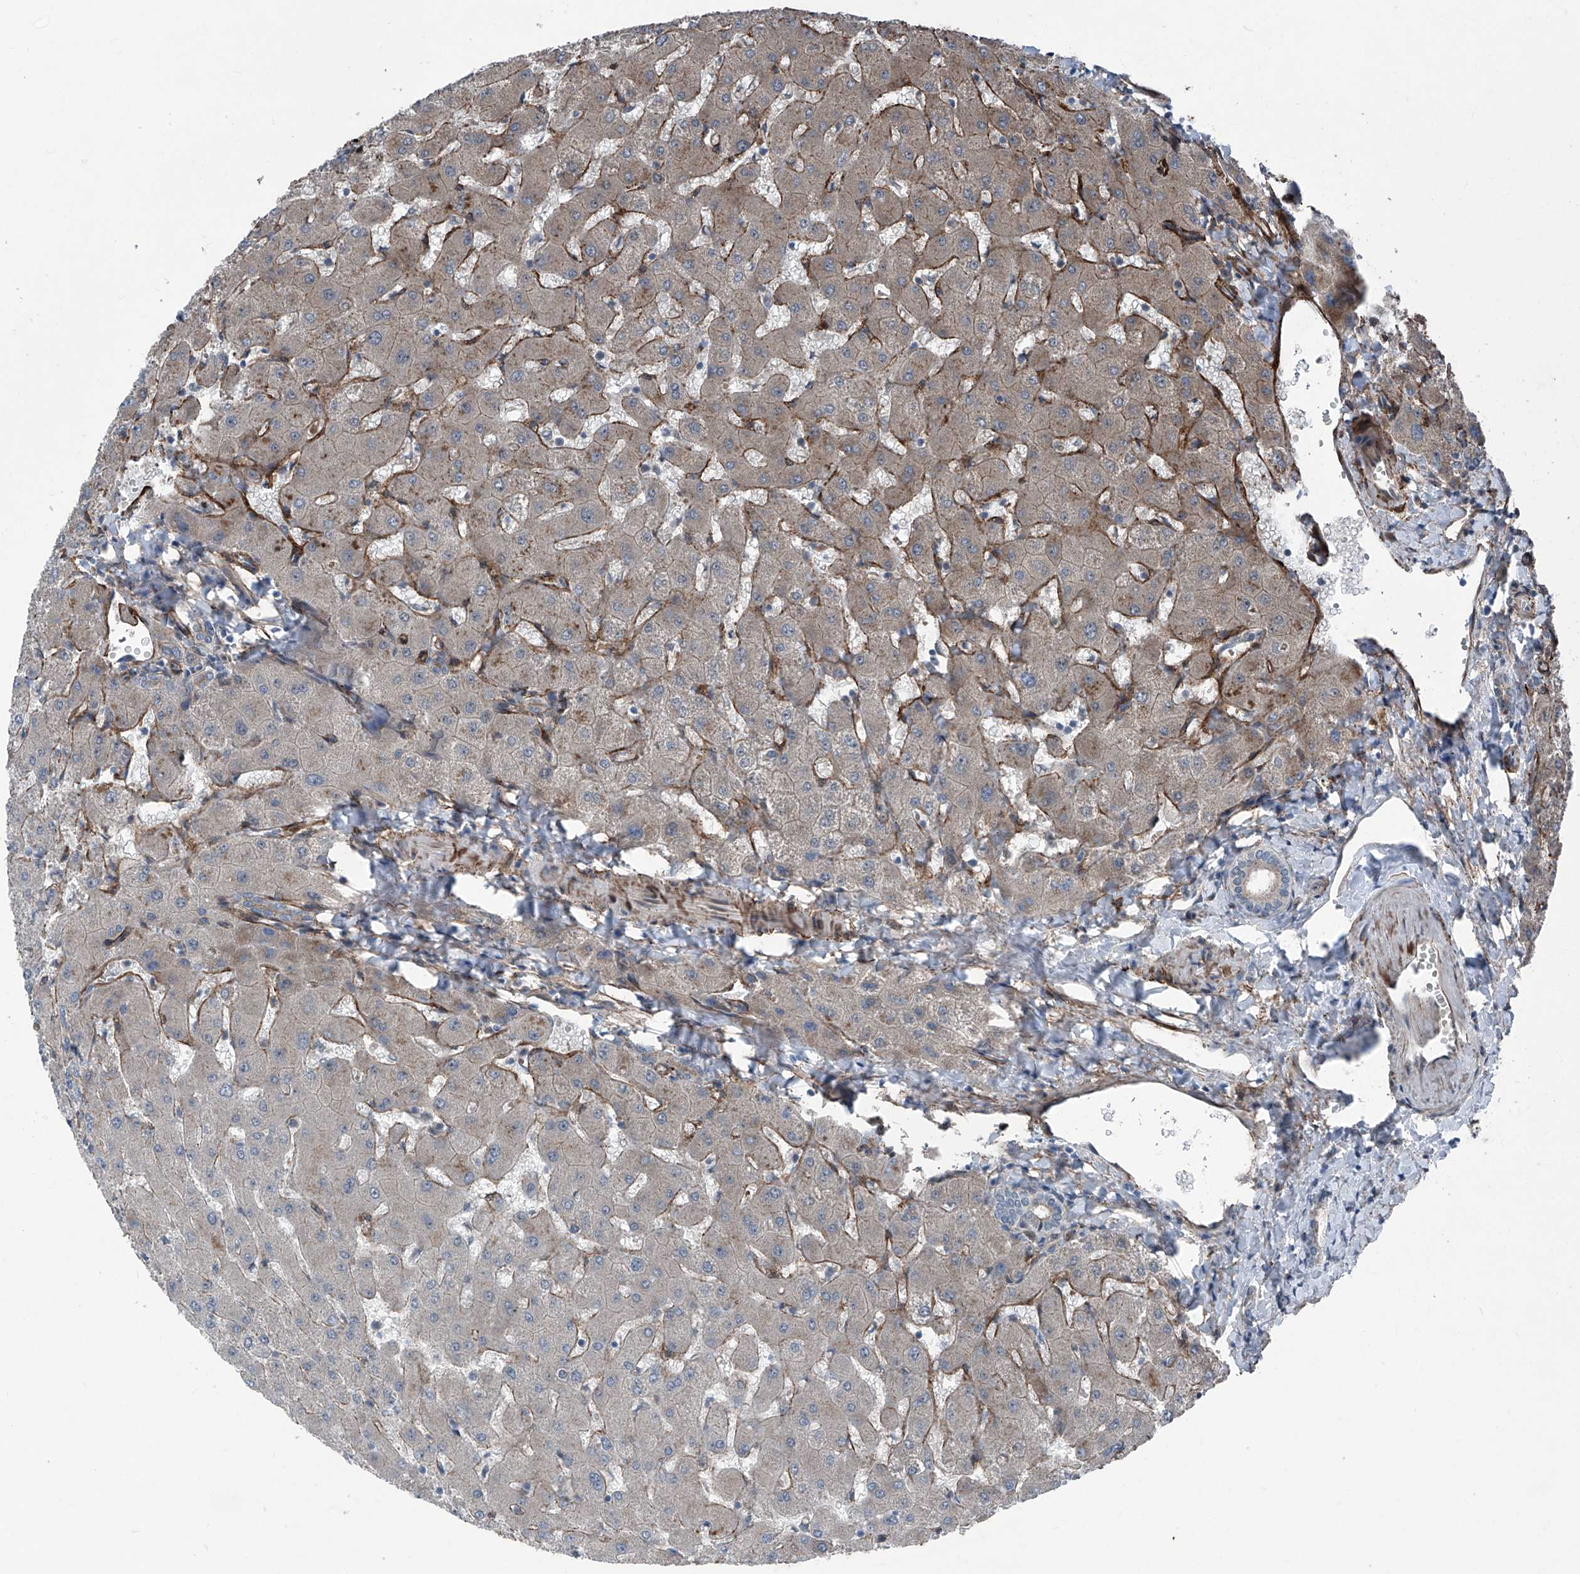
{"staining": {"intensity": "weak", "quantity": "<25%", "location": "cytoplasmic/membranous"}, "tissue": "liver", "cell_type": "Cholangiocytes", "image_type": "normal", "snomed": [{"axis": "morphology", "description": "Normal tissue, NOS"}, {"axis": "topography", "description": "Liver"}], "caption": "This is a photomicrograph of IHC staining of unremarkable liver, which shows no positivity in cholangiocytes.", "gene": "COA7", "patient": {"sex": "female", "age": 63}}